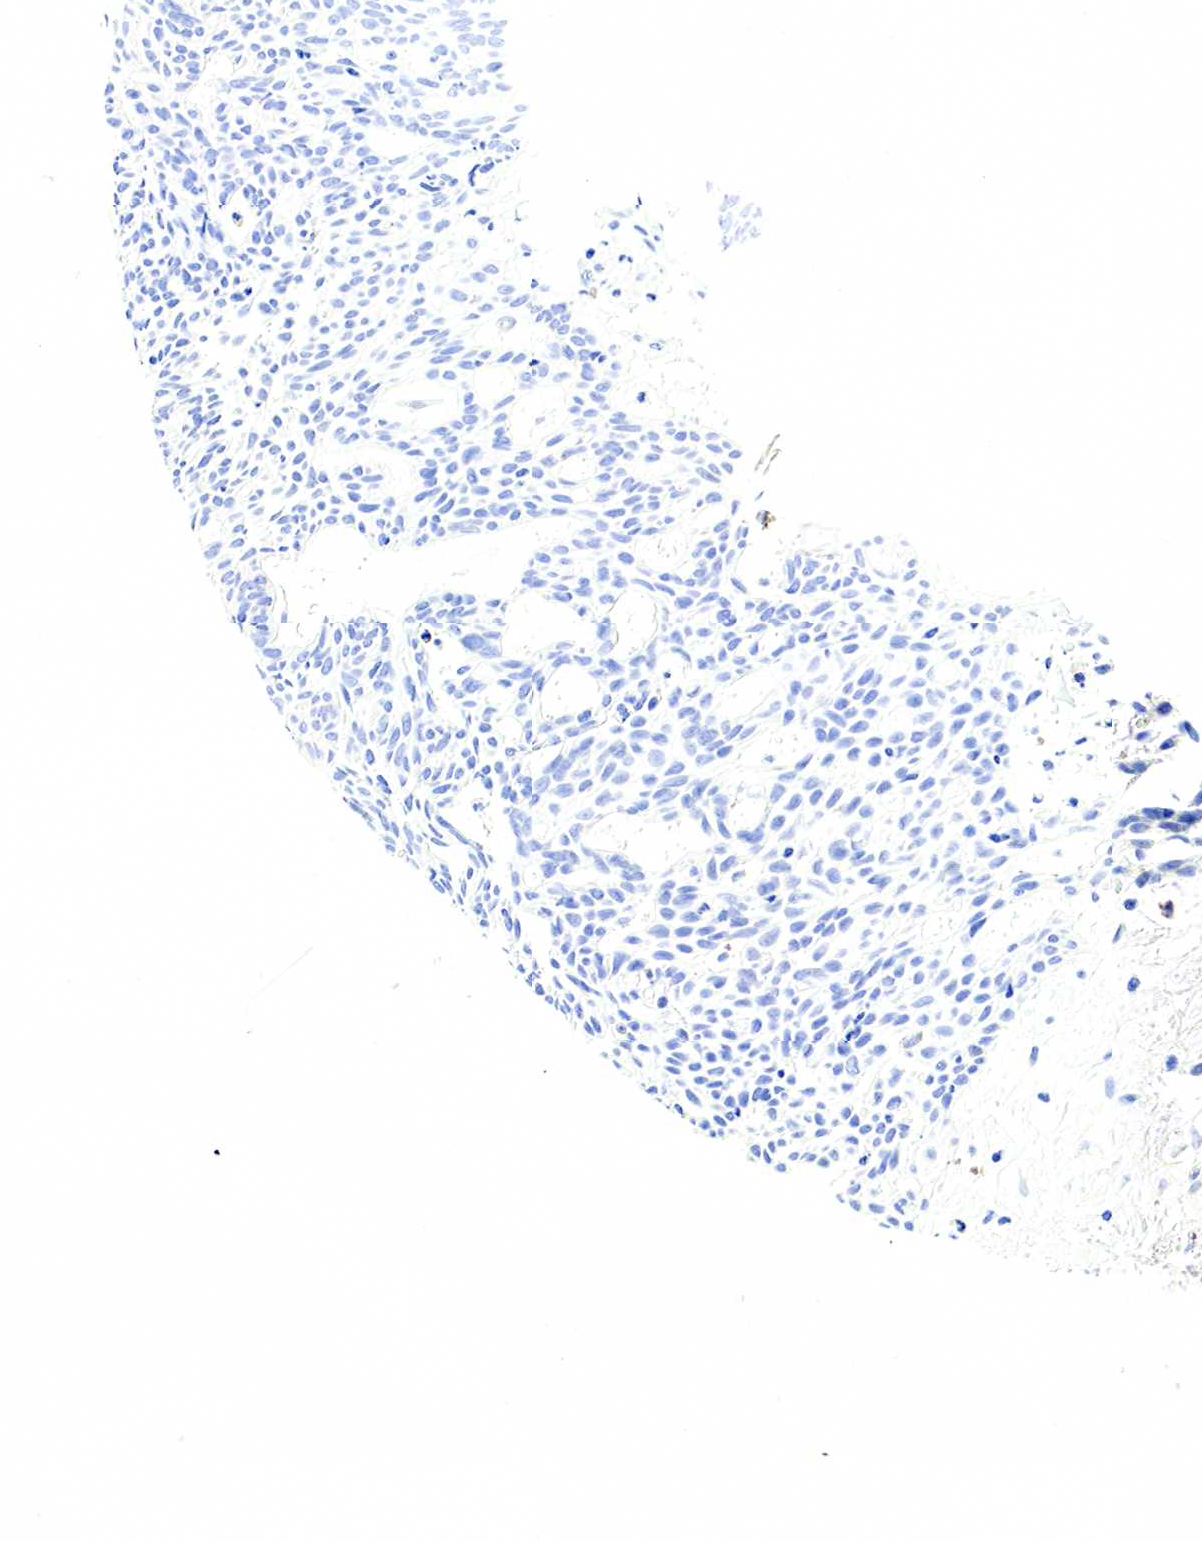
{"staining": {"intensity": "negative", "quantity": "none", "location": "none"}, "tissue": "skin cancer", "cell_type": "Tumor cells", "image_type": "cancer", "snomed": [{"axis": "morphology", "description": "Normal tissue, NOS"}, {"axis": "morphology", "description": "Basal cell carcinoma"}, {"axis": "topography", "description": "Skin"}], "caption": "This is a histopathology image of IHC staining of skin cancer (basal cell carcinoma), which shows no positivity in tumor cells.", "gene": "FUT4", "patient": {"sex": "male", "age": 74}}